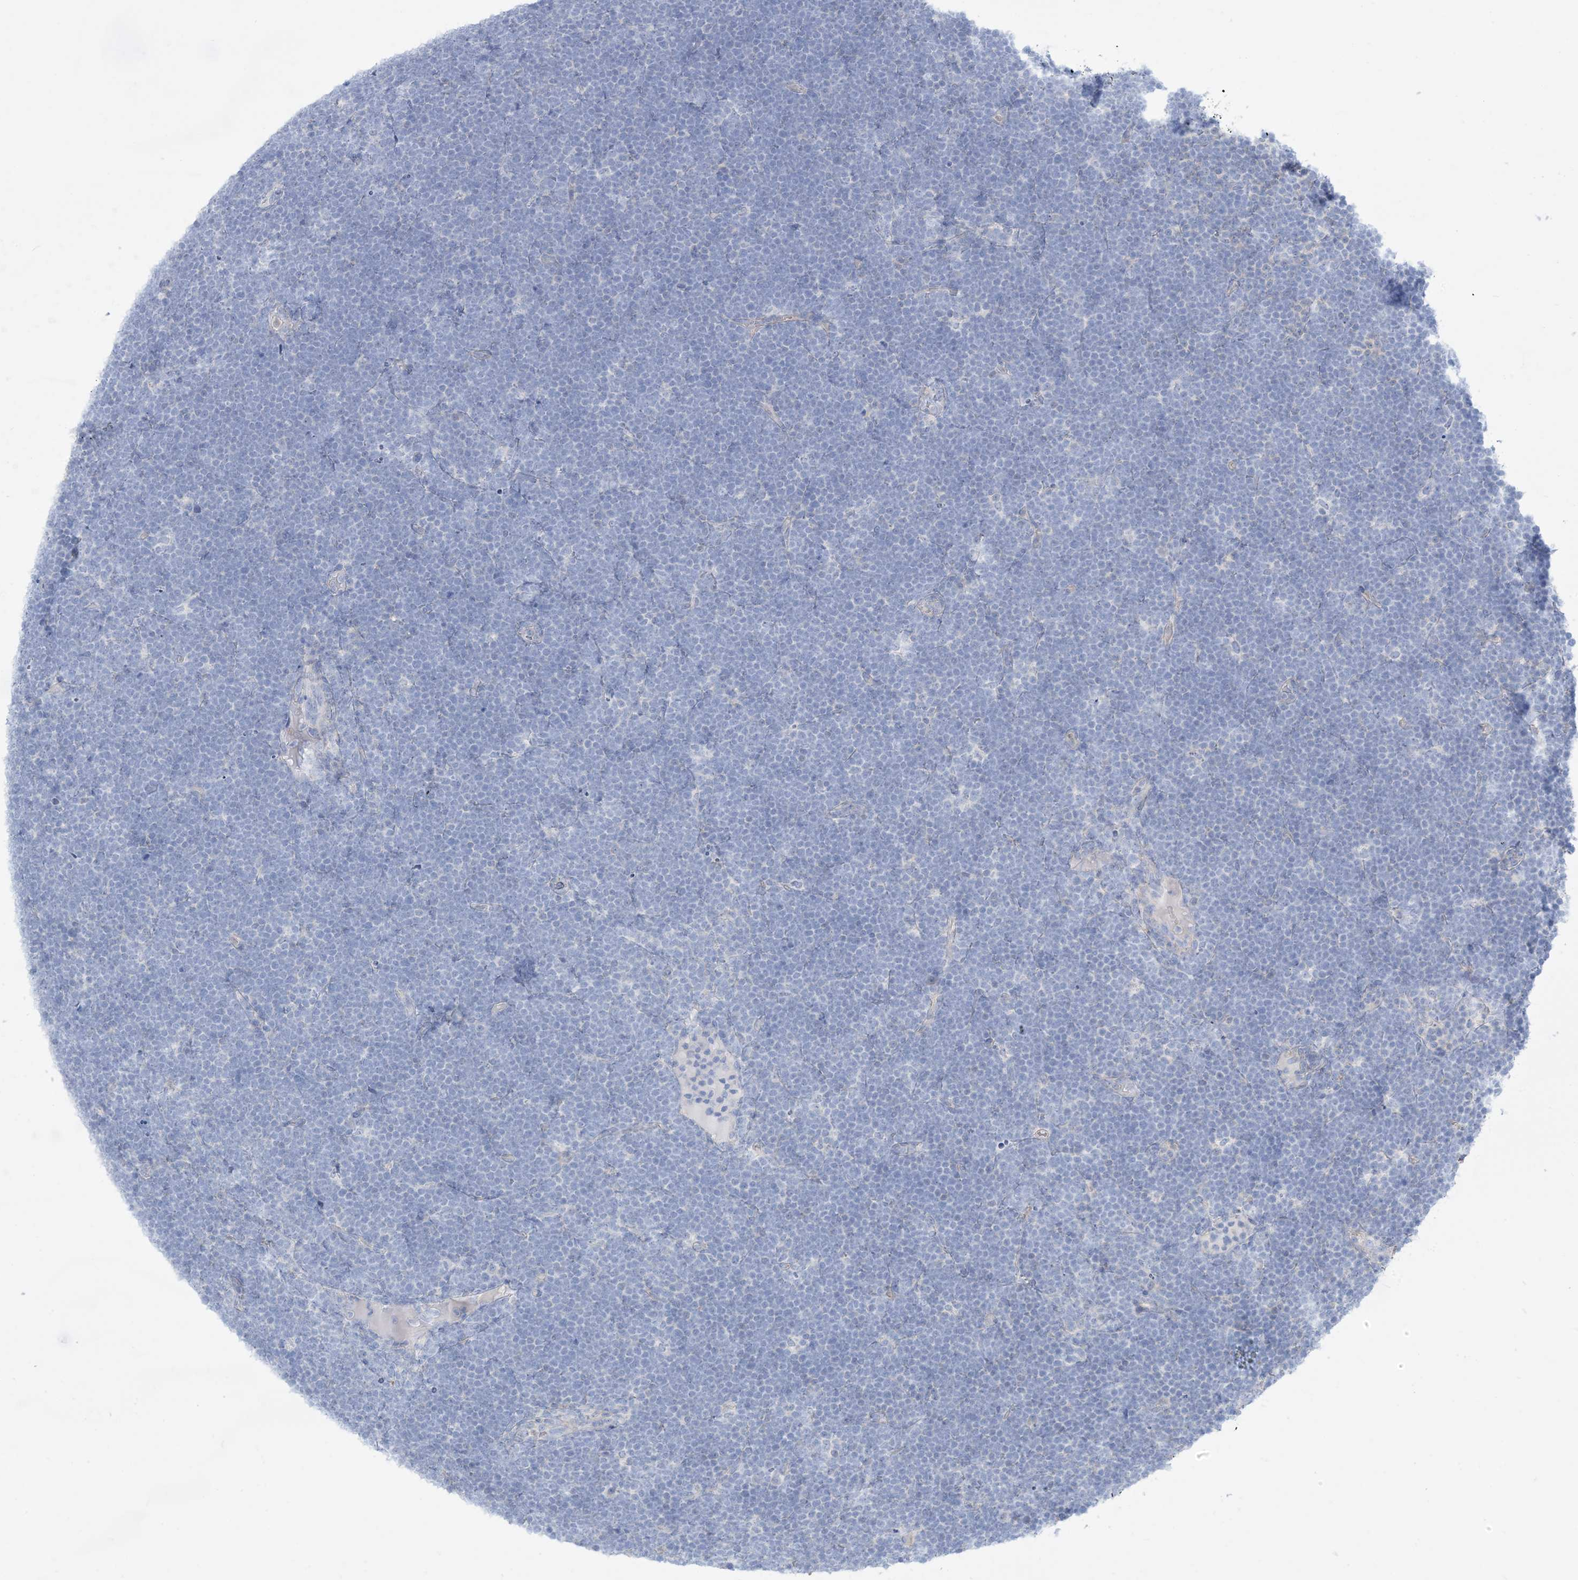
{"staining": {"intensity": "negative", "quantity": "none", "location": "none"}, "tissue": "lymphoma", "cell_type": "Tumor cells", "image_type": "cancer", "snomed": [{"axis": "morphology", "description": "Malignant lymphoma, non-Hodgkin's type, High grade"}, {"axis": "topography", "description": "Lymph node"}], "caption": "The IHC histopathology image has no significant expression in tumor cells of lymphoma tissue.", "gene": "MTHFD2L", "patient": {"sex": "male", "age": 13}}